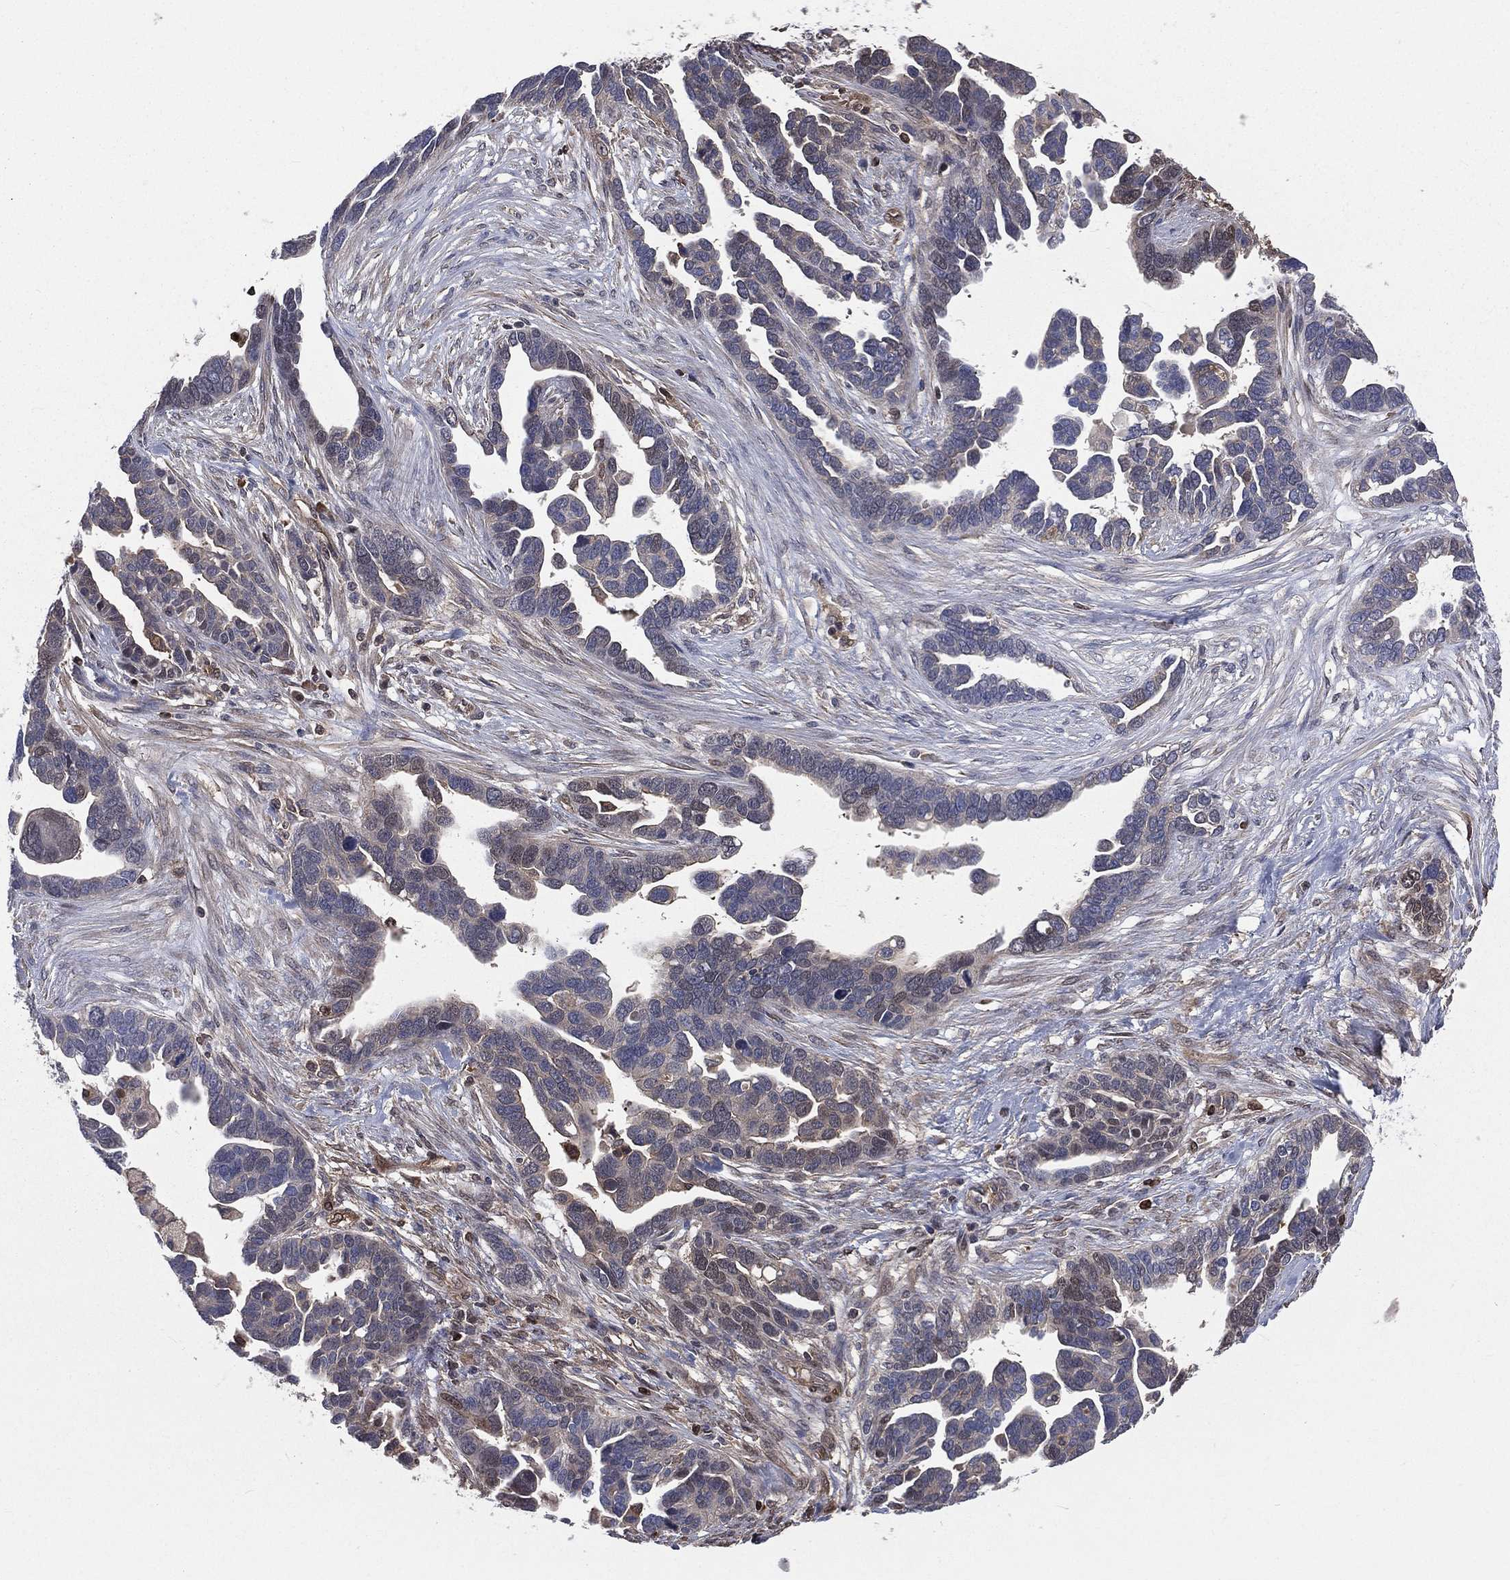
{"staining": {"intensity": "weak", "quantity": "<25%", "location": "cytoplasmic/membranous"}, "tissue": "ovarian cancer", "cell_type": "Tumor cells", "image_type": "cancer", "snomed": [{"axis": "morphology", "description": "Cystadenocarcinoma, serous, NOS"}, {"axis": "topography", "description": "Ovary"}], "caption": "This is an immunohistochemistry (IHC) micrograph of human ovarian cancer. There is no staining in tumor cells.", "gene": "TBC1D2", "patient": {"sex": "female", "age": 54}}